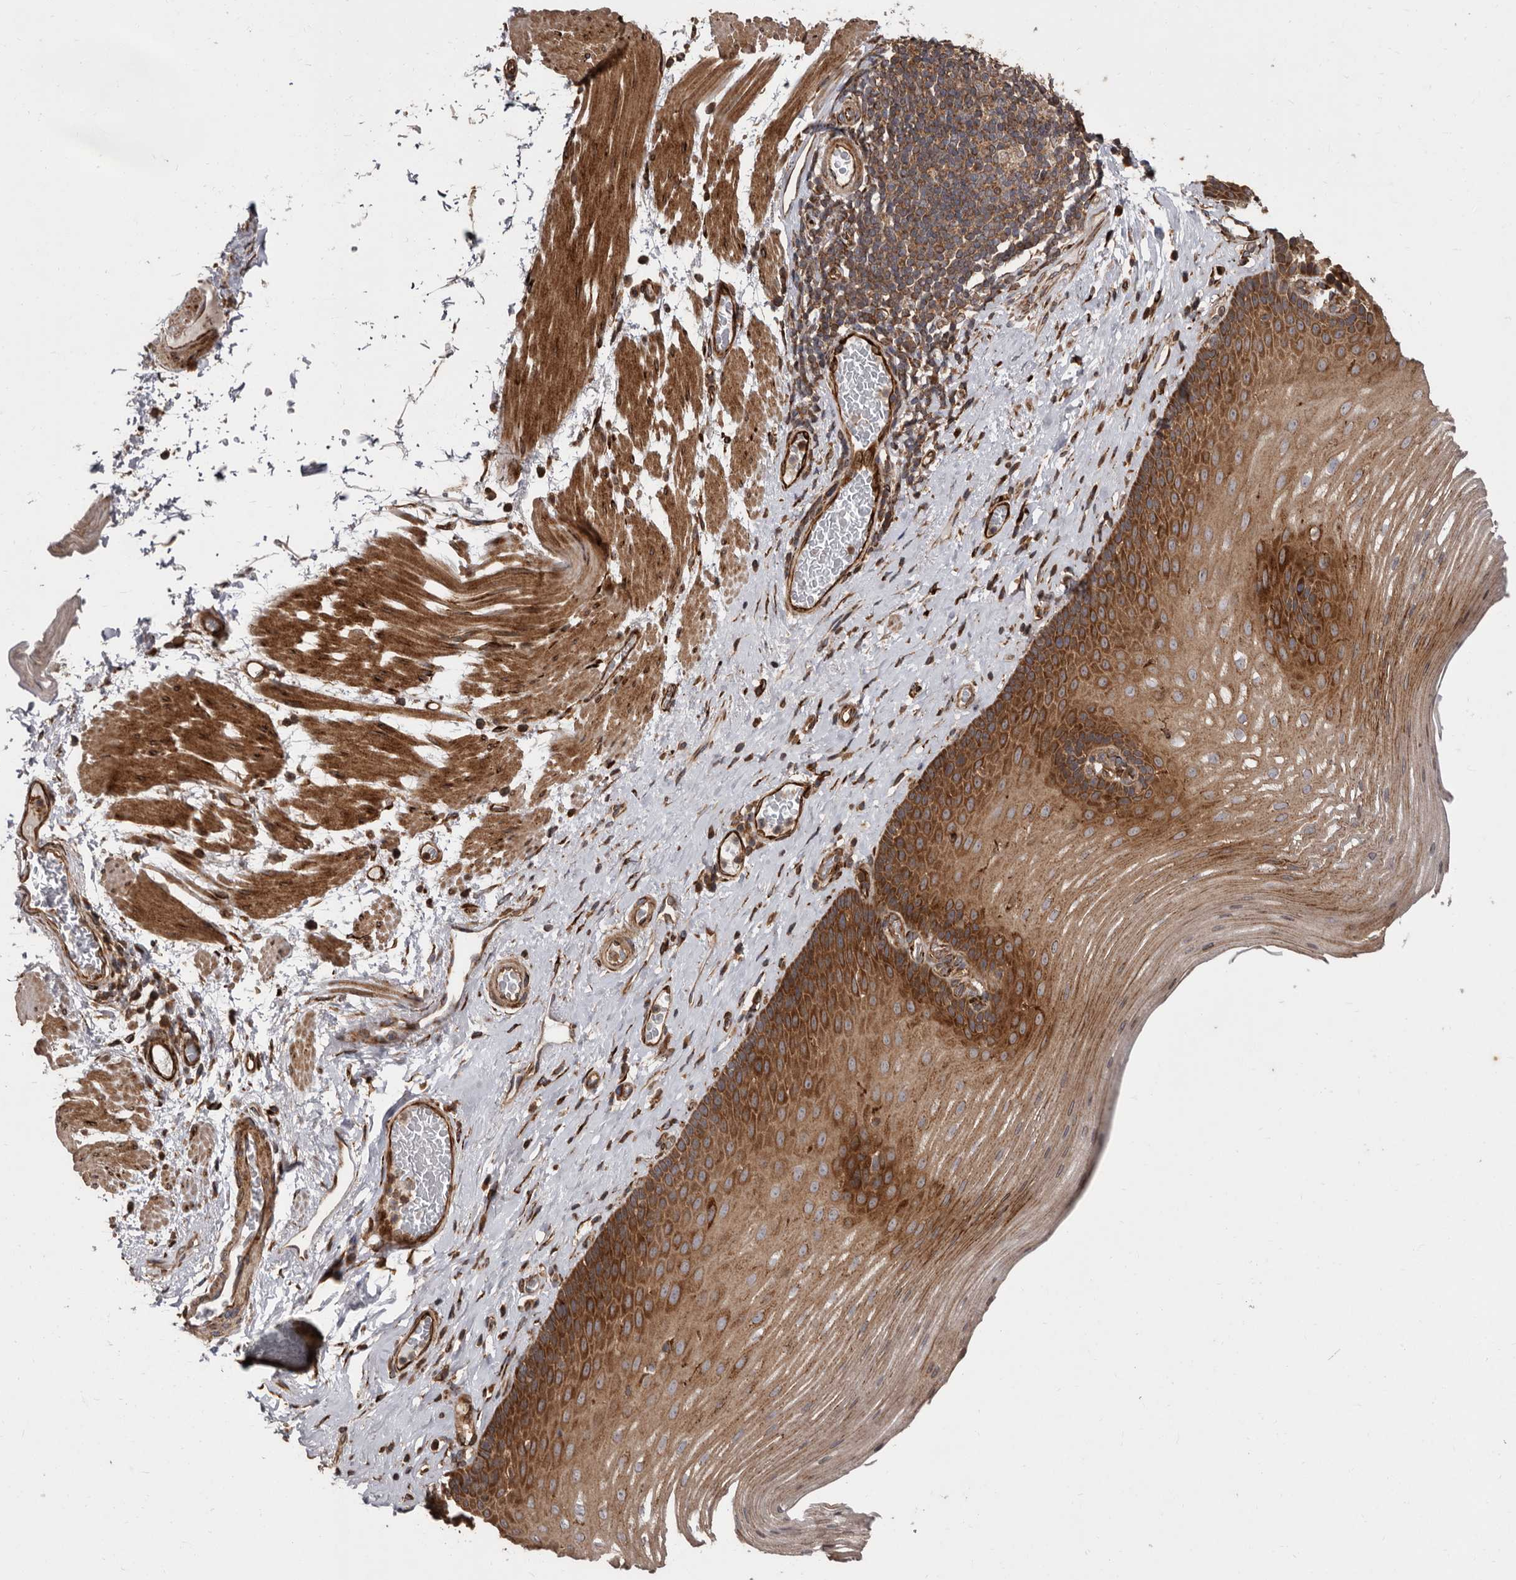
{"staining": {"intensity": "moderate", "quantity": ">75%", "location": "cytoplasmic/membranous"}, "tissue": "esophagus", "cell_type": "Squamous epithelial cells", "image_type": "normal", "snomed": [{"axis": "morphology", "description": "Normal tissue, NOS"}, {"axis": "topography", "description": "Esophagus"}], "caption": "Immunohistochemical staining of unremarkable esophagus shows medium levels of moderate cytoplasmic/membranous staining in about >75% of squamous epithelial cells.", "gene": "FLAD1", "patient": {"sex": "male", "age": 62}}